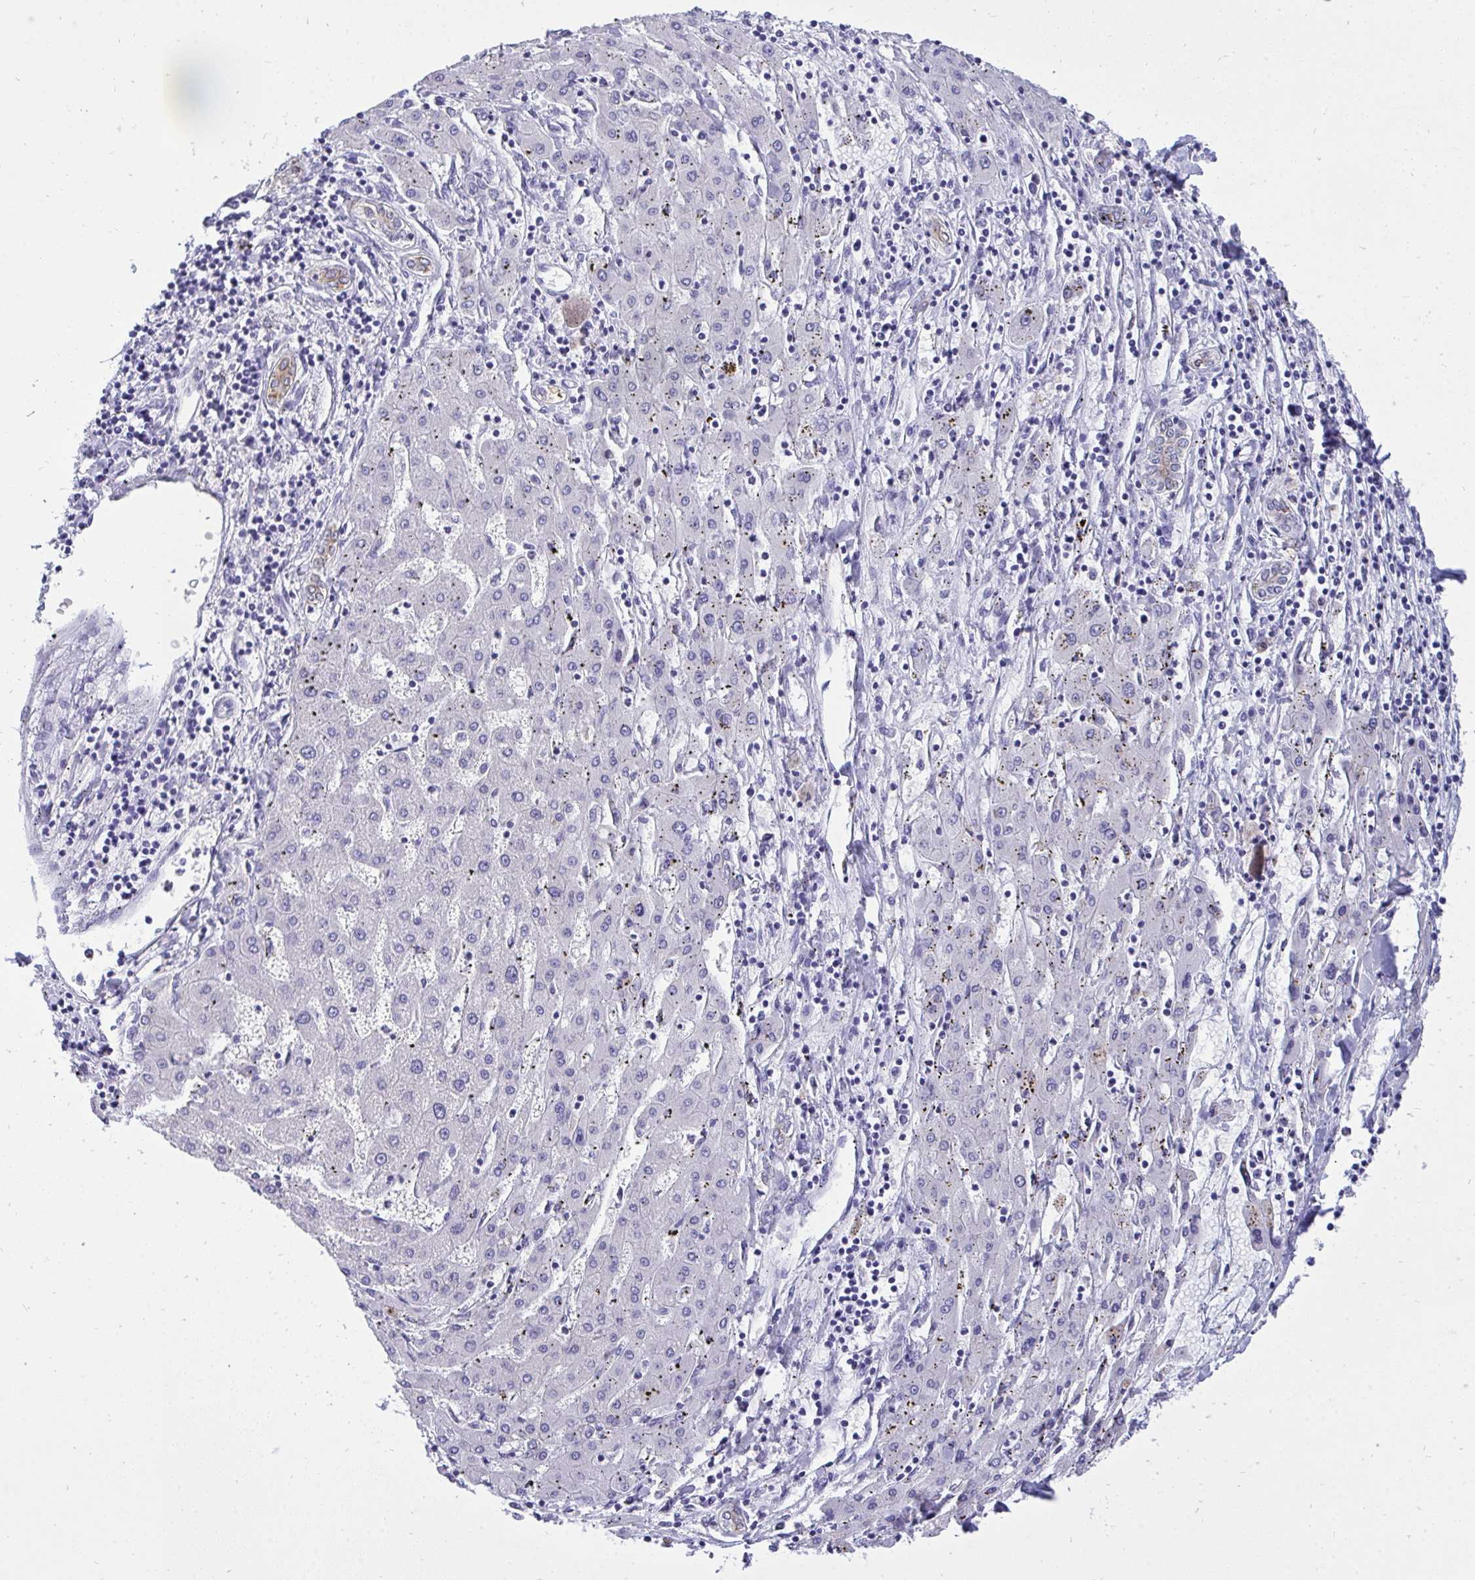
{"staining": {"intensity": "negative", "quantity": "none", "location": "none"}, "tissue": "liver cancer", "cell_type": "Tumor cells", "image_type": "cancer", "snomed": [{"axis": "morphology", "description": "Carcinoma, Hepatocellular, NOS"}, {"axis": "topography", "description": "Liver"}], "caption": "A high-resolution histopathology image shows immunohistochemistry staining of liver cancer (hepatocellular carcinoma), which displays no significant expression in tumor cells.", "gene": "VGLL3", "patient": {"sex": "male", "age": 72}}